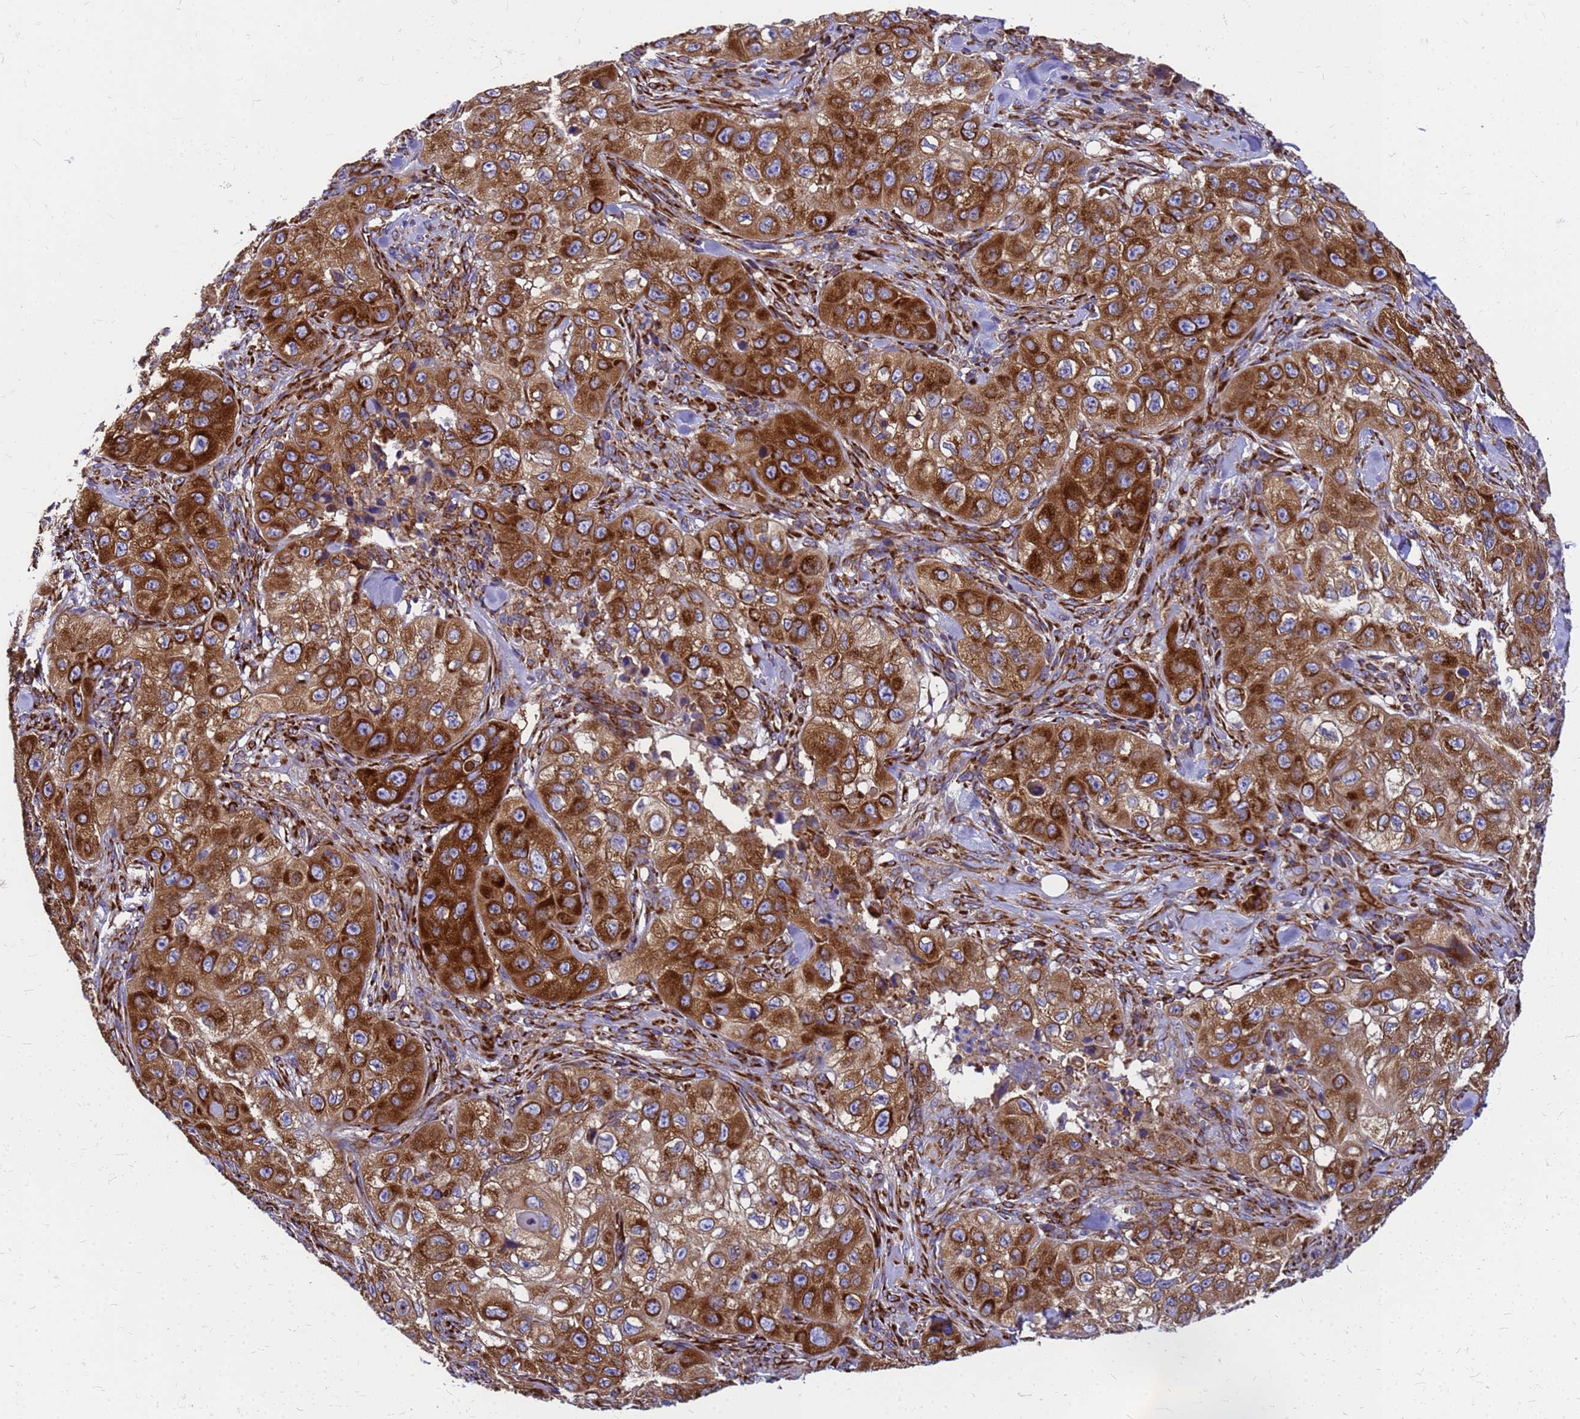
{"staining": {"intensity": "strong", "quantity": ">75%", "location": "cytoplasmic/membranous"}, "tissue": "skin cancer", "cell_type": "Tumor cells", "image_type": "cancer", "snomed": [{"axis": "morphology", "description": "Squamous cell carcinoma, NOS"}, {"axis": "topography", "description": "Skin"}, {"axis": "topography", "description": "Subcutis"}], "caption": "Tumor cells reveal strong cytoplasmic/membranous positivity in approximately >75% of cells in skin squamous cell carcinoma.", "gene": "EEF1D", "patient": {"sex": "male", "age": 73}}